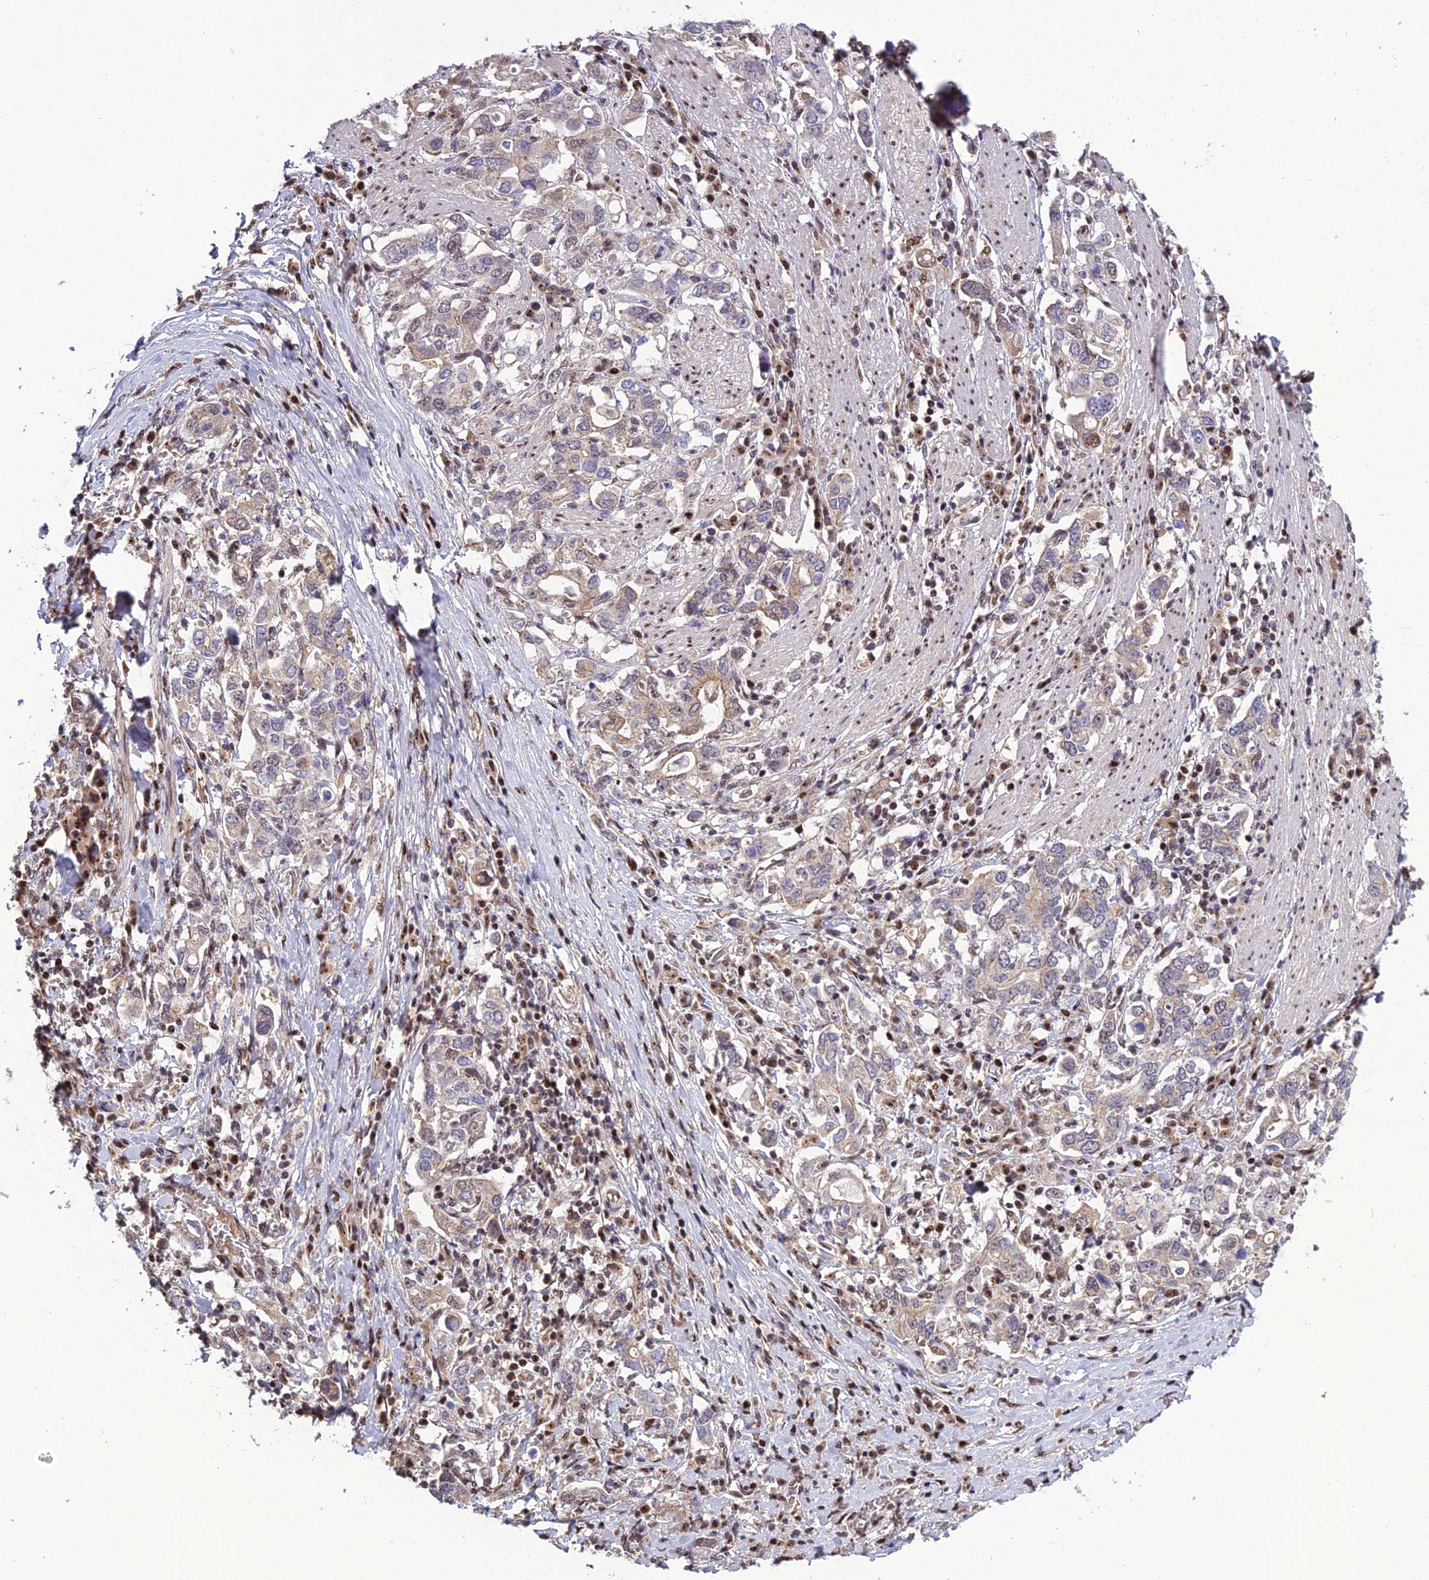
{"staining": {"intensity": "weak", "quantity": "<25%", "location": "cytoplasmic/membranous"}, "tissue": "stomach cancer", "cell_type": "Tumor cells", "image_type": "cancer", "snomed": [{"axis": "morphology", "description": "Adenocarcinoma, NOS"}, {"axis": "topography", "description": "Stomach, upper"}, {"axis": "topography", "description": "Stomach"}], "caption": "Stomach cancer stained for a protein using immunohistochemistry displays no positivity tumor cells.", "gene": "ARL2", "patient": {"sex": "male", "age": 62}}